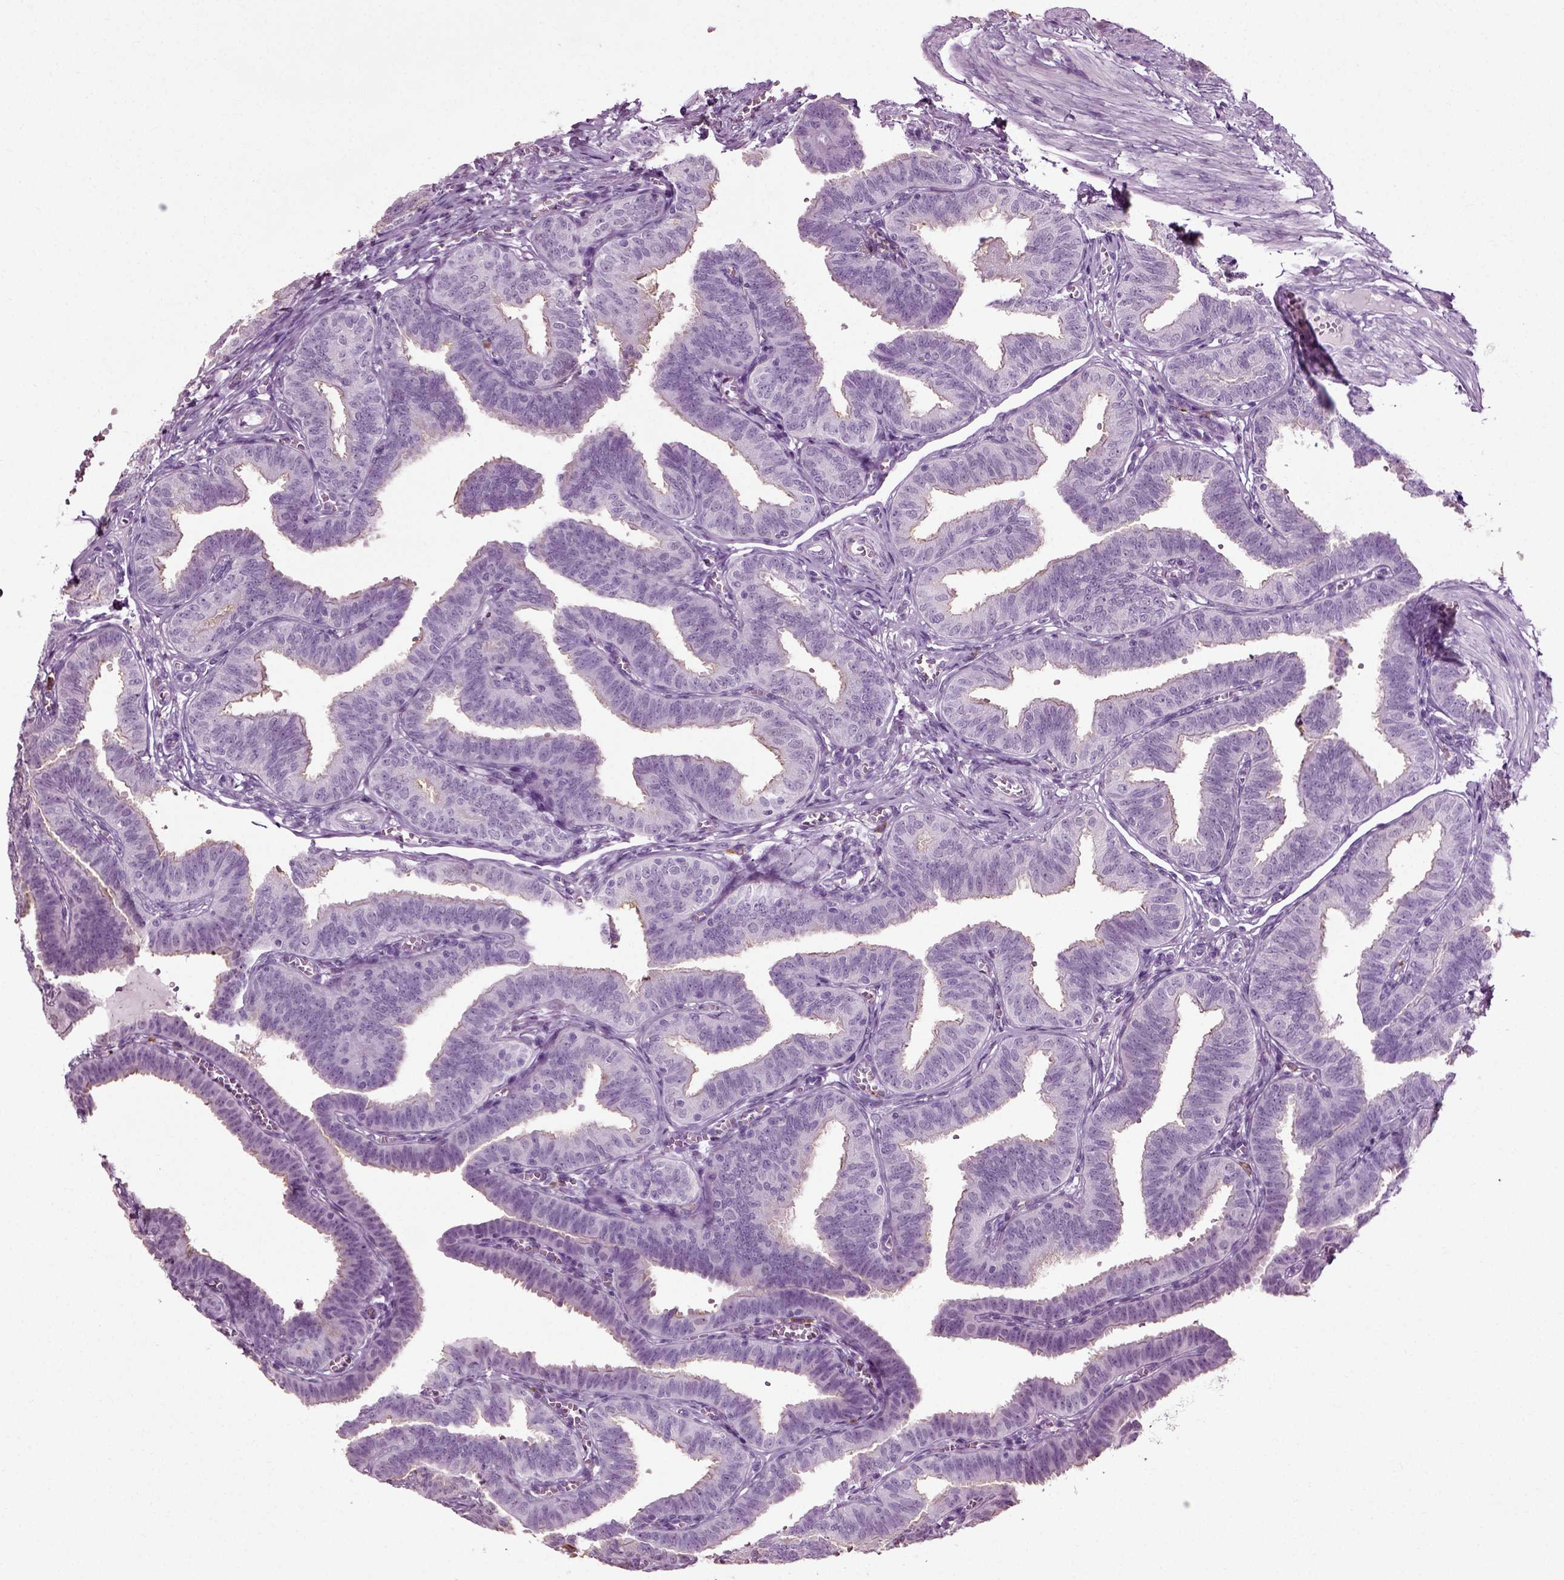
{"staining": {"intensity": "weak", "quantity": "<25%", "location": "cytoplasmic/membranous"}, "tissue": "fallopian tube", "cell_type": "Glandular cells", "image_type": "normal", "snomed": [{"axis": "morphology", "description": "Normal tissue, NOS"}, {"axis": "topography", "description": "Fallopian tube"}], "caption": "The photomicrograph reveals no staining of glandular cells in normal fallopian tube. Brightfield microscopy of IHC stained with DAB (3,3'-diaminobenzidine) (brown) and hematoxylin (blue), captured at high magnification.", "gene": "SLC26A8", "patient": {"sex": "female", "age": 25}}